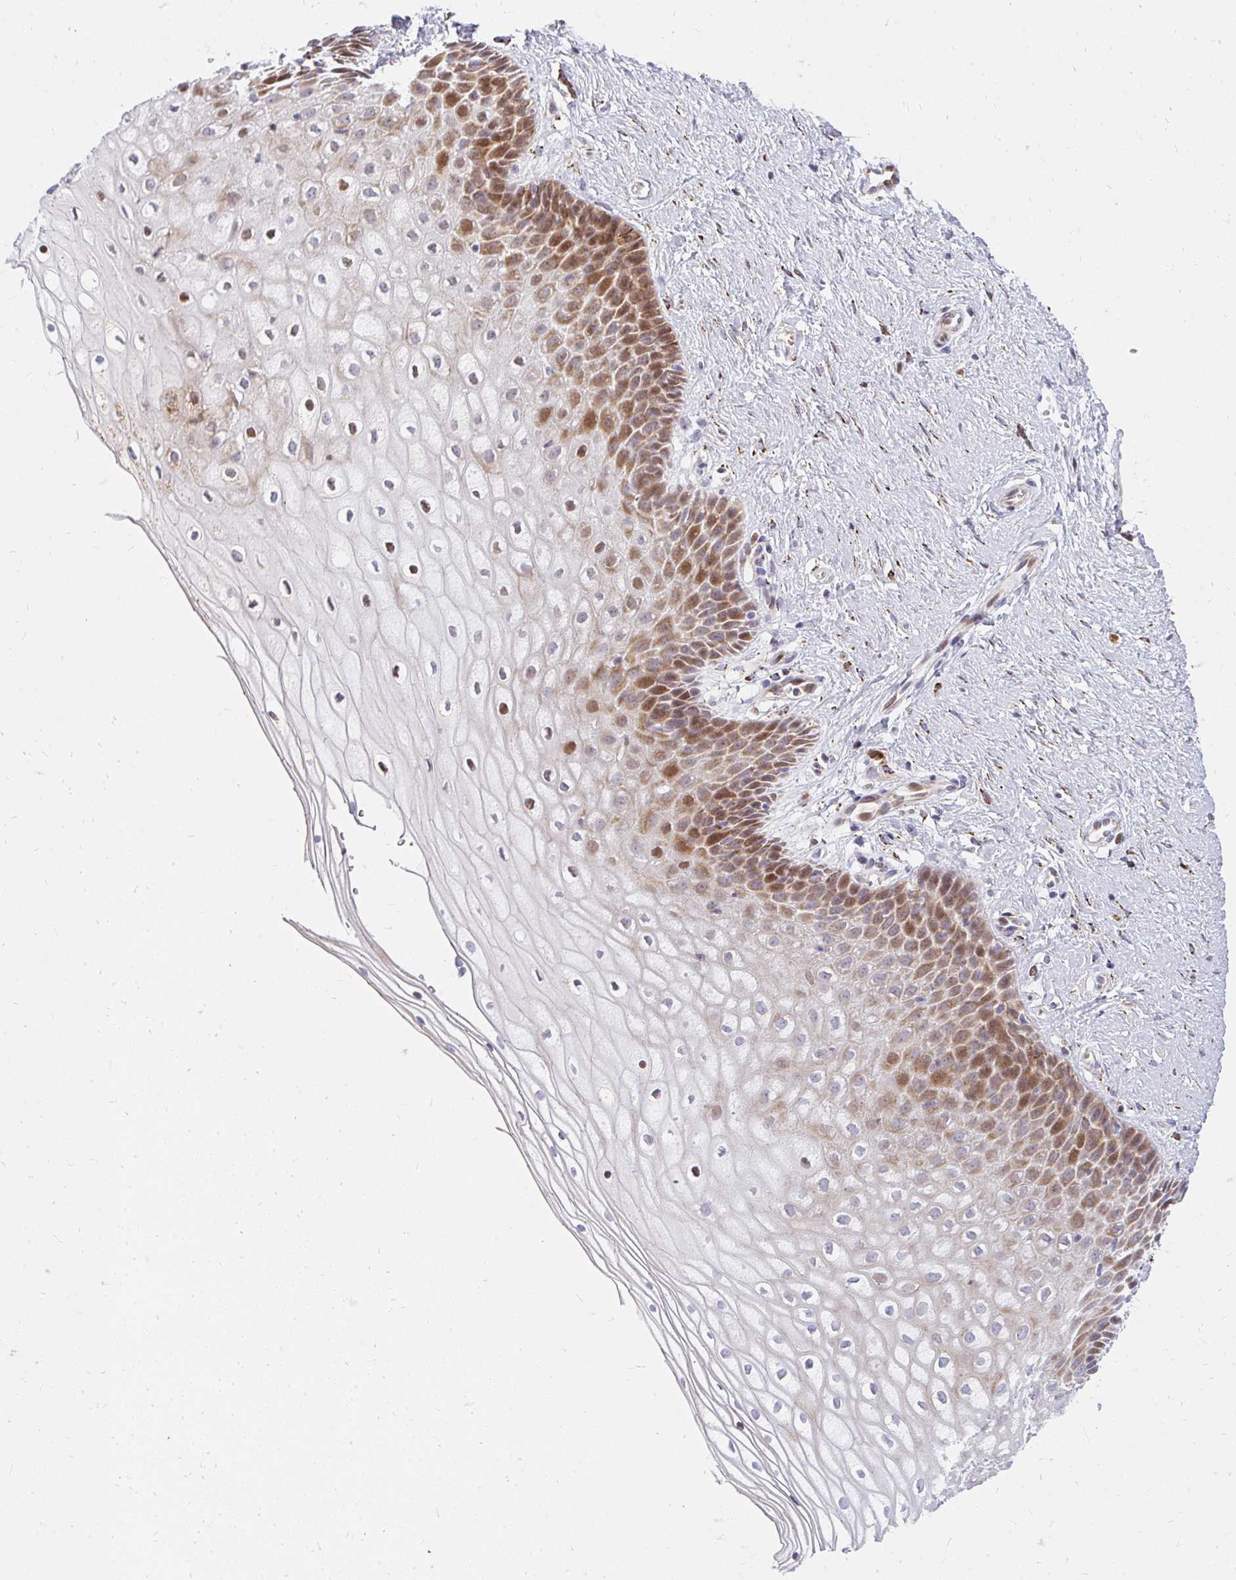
{"staining": {"intensity": "strong", "quantity": "<25%", "location": "cytoplasmic/membranous"}, "tissue": "cervix", "cell_type": "Glandular cells", "image_type": "normal", "snomed": [{"axis": "morphology", "description": "Normal tissue, NOS"}, {"axis": "topography", "description": "Cervix"}], "caption": "Protein expression analysis of unremarkable cervix reveals strong cytoplasmic/membranous positivity in approximately <25% of glandular cells.", "gene": "PLA2G5", "patient": {"sex": "female", "age": 36}}